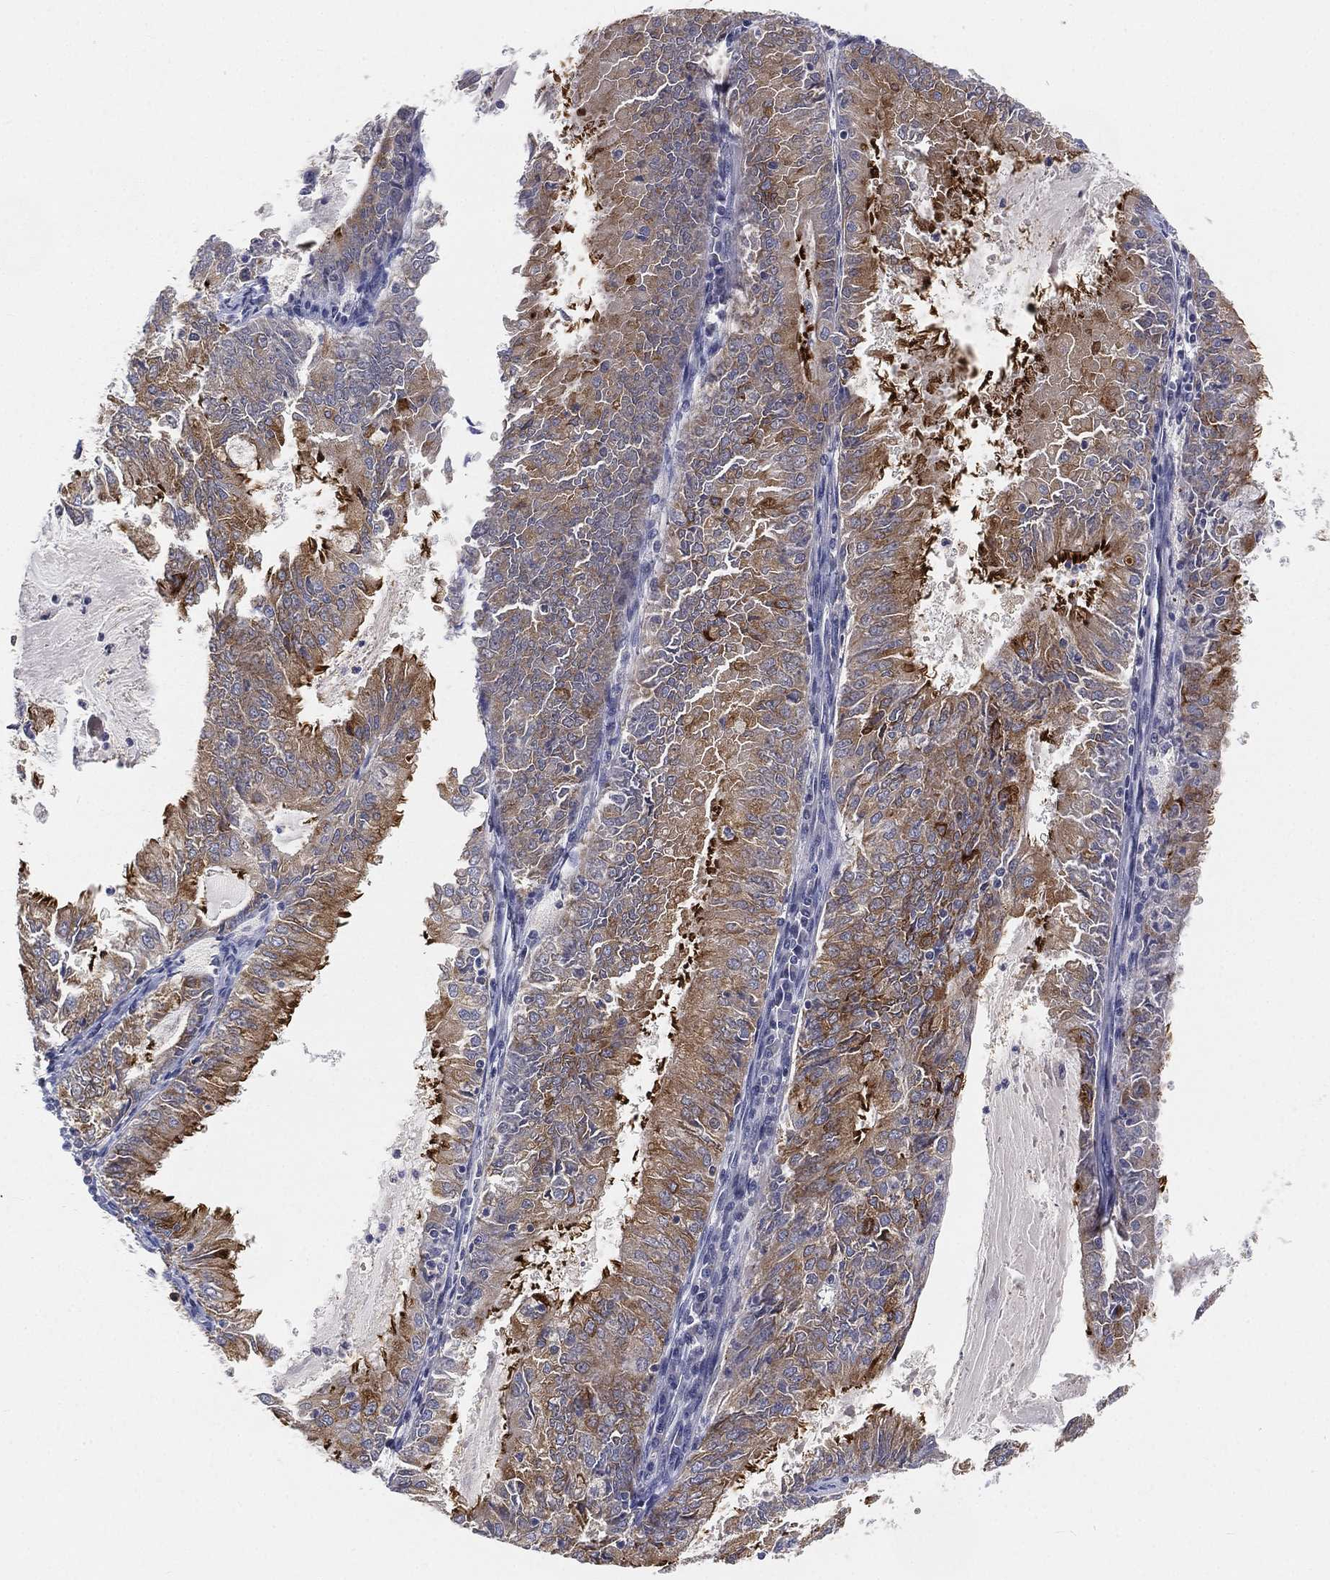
{"staining": {"intensity": "strong", "quantity": "25%-75%", "location": "cytoplasmic/membranous"}, "tissue": "endometrial cancer", "cell_type": "Tumor cells", "image_type": "cancer", "snomed": [{"axis": "morphology", "description": "Adenocarcinoma, NOS"}, {"axis": "topography", "description": "Endometrium"}], "caption": "IHC photomicrograph of human adenocarcinoma (endometrial) stained for a protein (brown), which exhibits high levels of strong cytoplasmic/membranous staining in about 25%-75% of tumor cells.", "gene": "TMEM25", "patient": {"sex": "female", "age": 57}}